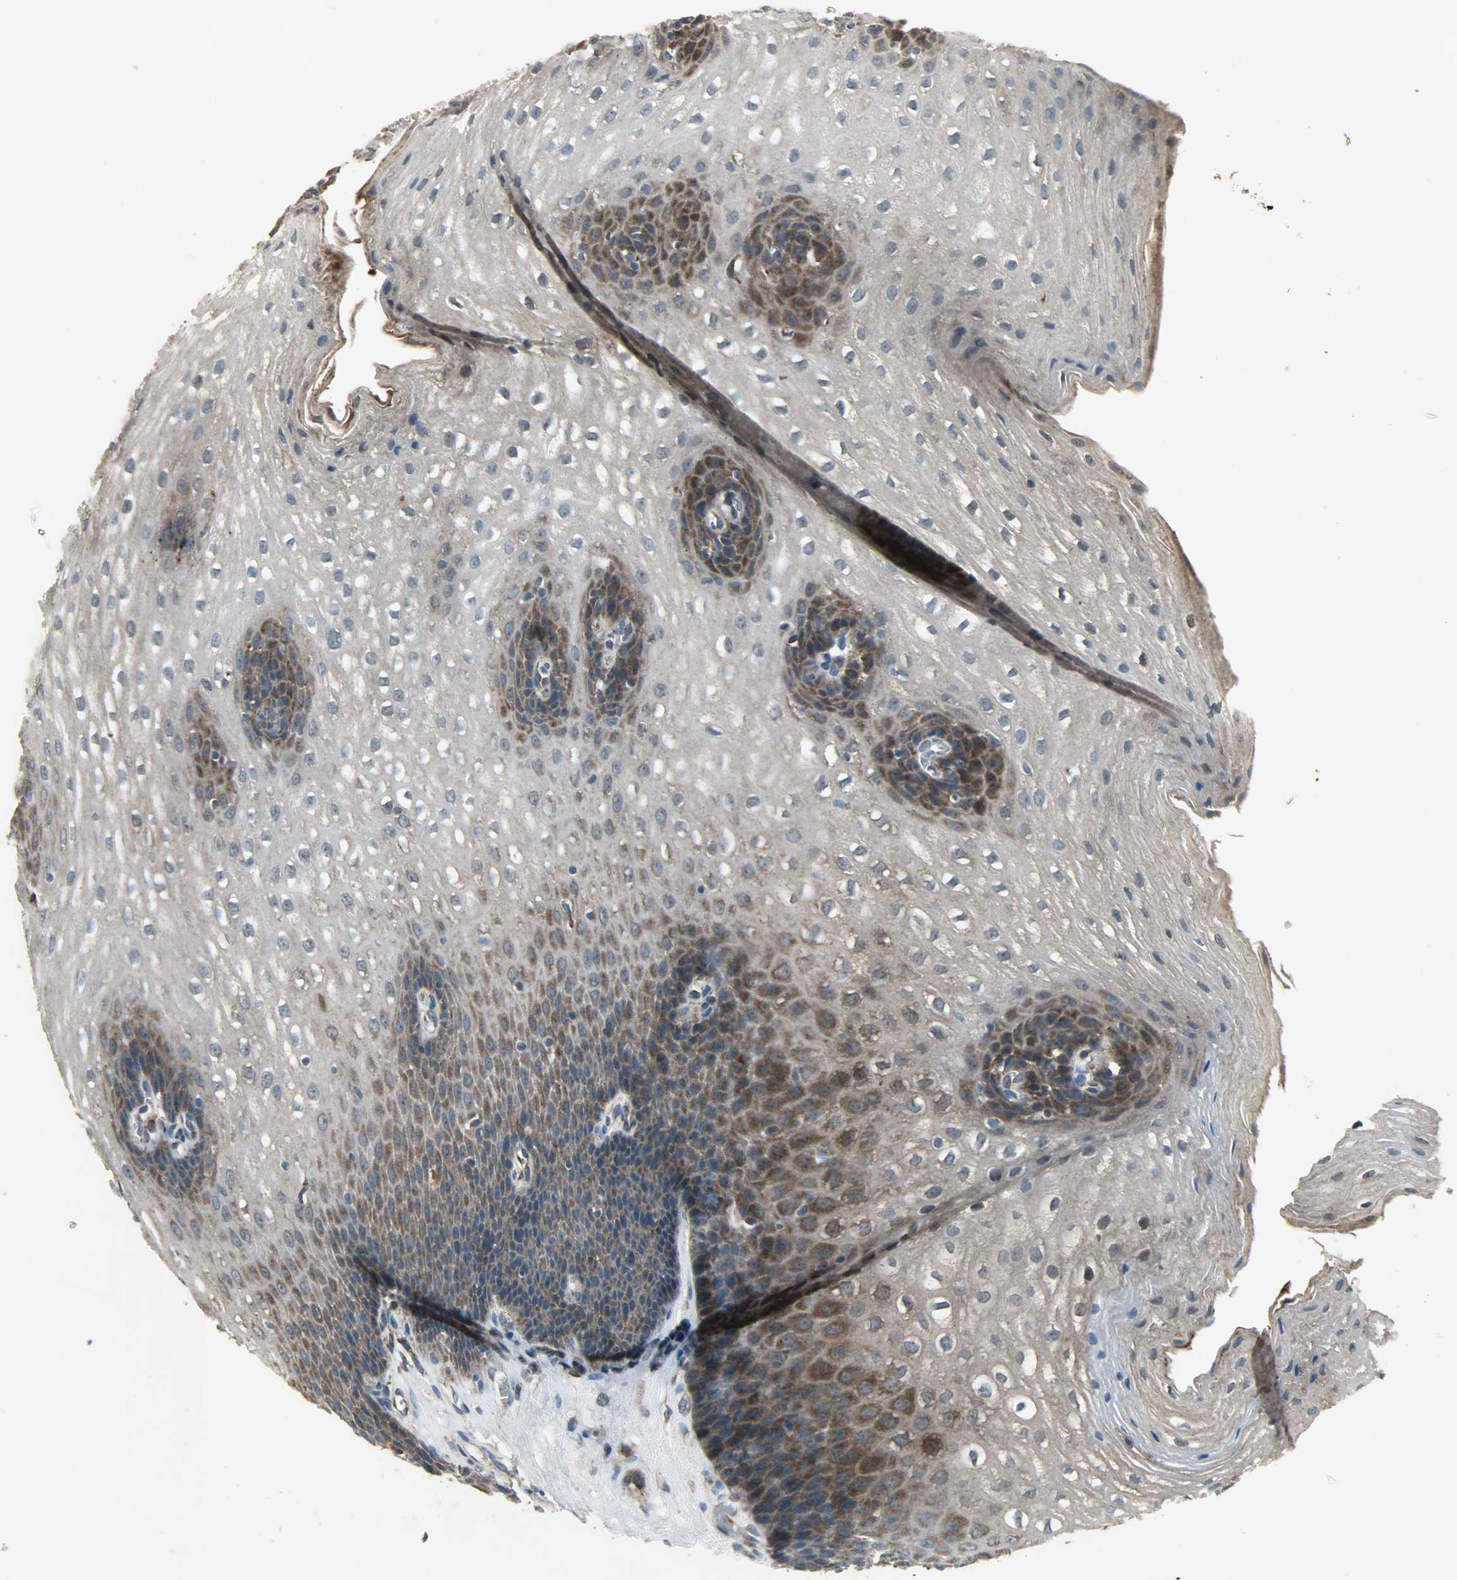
{"staining": {"intensity": "strong", "quantity": ">75%", "location": "cytoplasmic/membranous"}, "tissue": "esophagus", "cell_type": "Squamous epithelial cells", "image_type": "normal", "snomed": [{"axis": "morphology", "description": "Normal tissue, NOS"}, {"axis": "topography", "description": "Esophagus"}], "caption": "Squamous epithelial cells demonstrate high levels of strong cytoplasmic/membranous staining in approximately >75% of cells in benign human esophagus.", "gene": "AMT", "patient": {"sex": "male", "age": 48}}